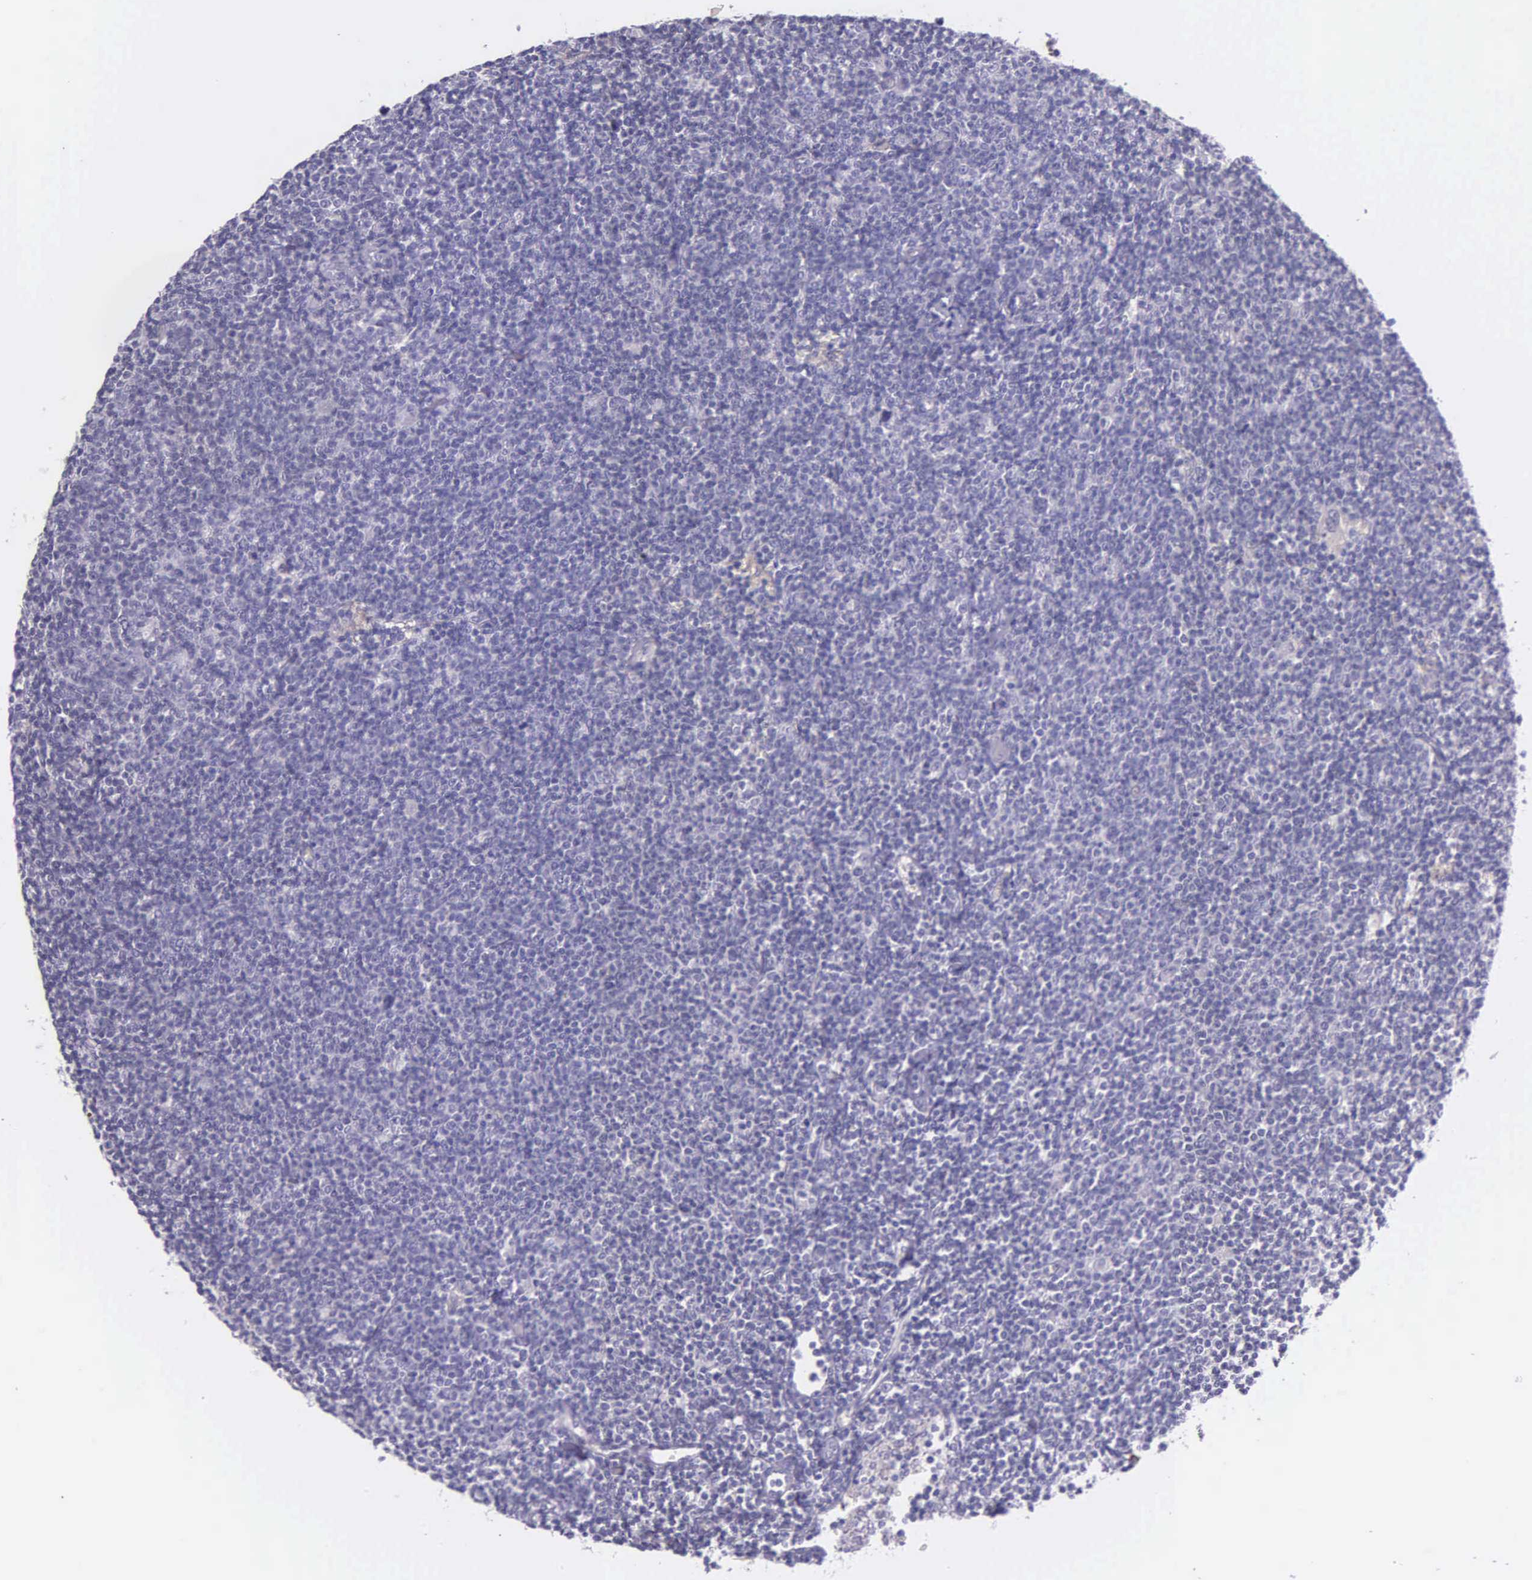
{"staining": {"intensity": "negative", "quantity": "none", "location": "none"}, "tissue": "lymphoma", "cell_type": "Tumor cells", "image_type": "cancer", "snomed": [{"axis": "morphology", "description": "Malignant lymphoma, non-Hodgkin's type, Low grade"}, {"axis": "topography", "description": "Lymph node"}], "caption": "High power microscopy histopathology image of an immunohistochemistry (IHC) image of malignant lymphoma, non-Hodgkin's type (low-grade), revealing no significant positivity in tumor cells.", "gene": "THSD7A", "patient": {"sex": "male", "age": 65}}